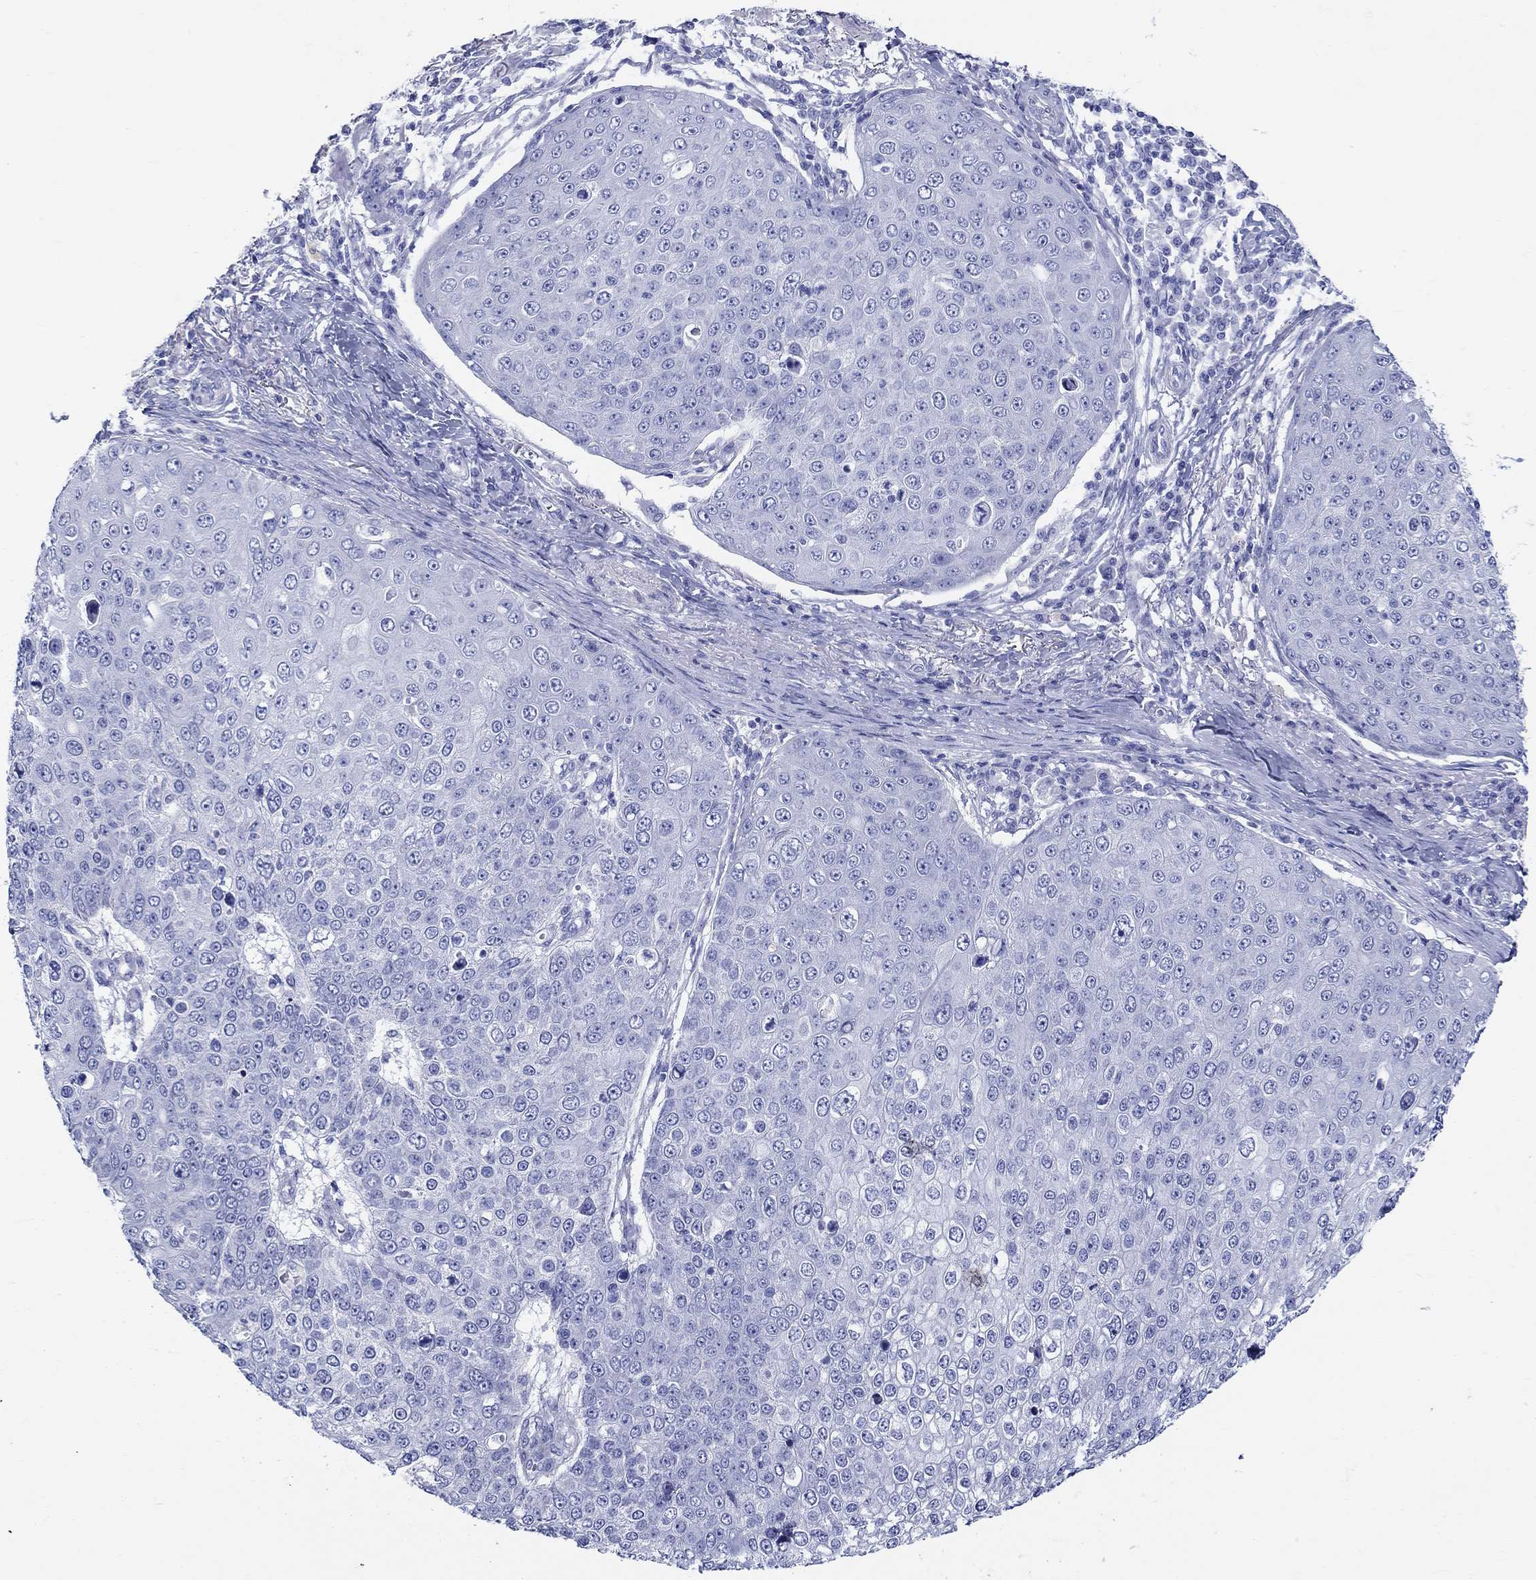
{"staining": {"intensity": "negative", "quantity": "none", "location": "none"}, "tissue": "skin cancer", "cell_type": "Tumor cells", "image_type": "cancer", "snomed": [{"axis": "morphology", "description": "Squamous cell carcinoma, NOS"}, {"axis": "topography", "description": "Skin"}], "caption": "A histopathology image of skin cancer (squamous cell carcinoma) stained for a protein demonstrates no brown staining in tumor cells.", "gene": "CRYGS", "patient": {"sex": "male", "age": 71}}